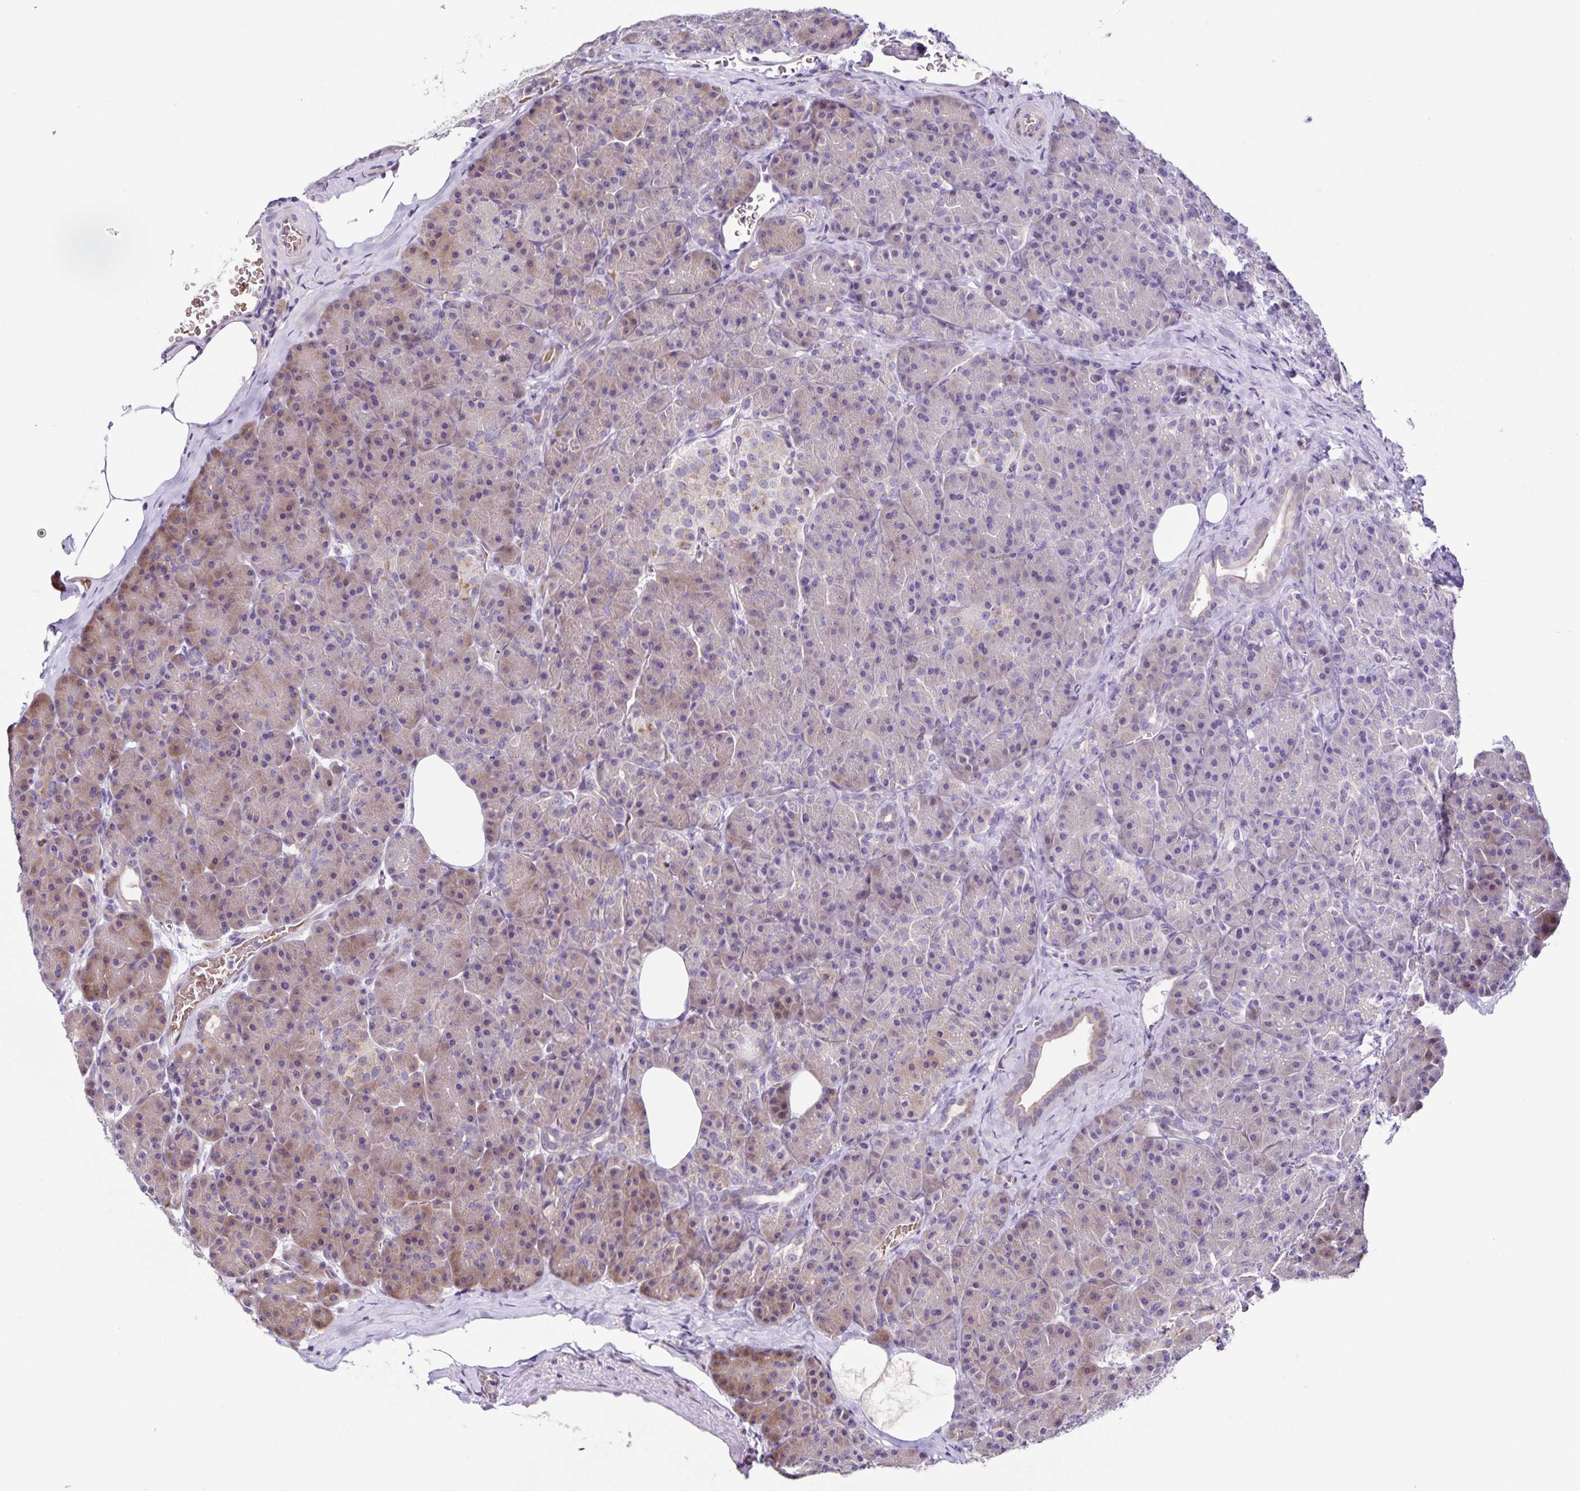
{"staining": {"intensity": "moderate", "quantity": "25%-75%", "location": "cytoplasmic/membranous"}, "tissue": "pancreas", "cell_type": "Exocrine glandular cells", "image_type": "normal", "snomed": [{"axis": "morphology", "description": "Normal tissue, NOS"}, {"axis": "topography", "description": "Pancreas"}], "caption": "Moderate cytoplasmic/membranous staining is identified in about 25%-75% of exocrine glandular cells in benign pancreas.", "gene": "RNFT2", "patient": {"sex": "male", "age": 57}}